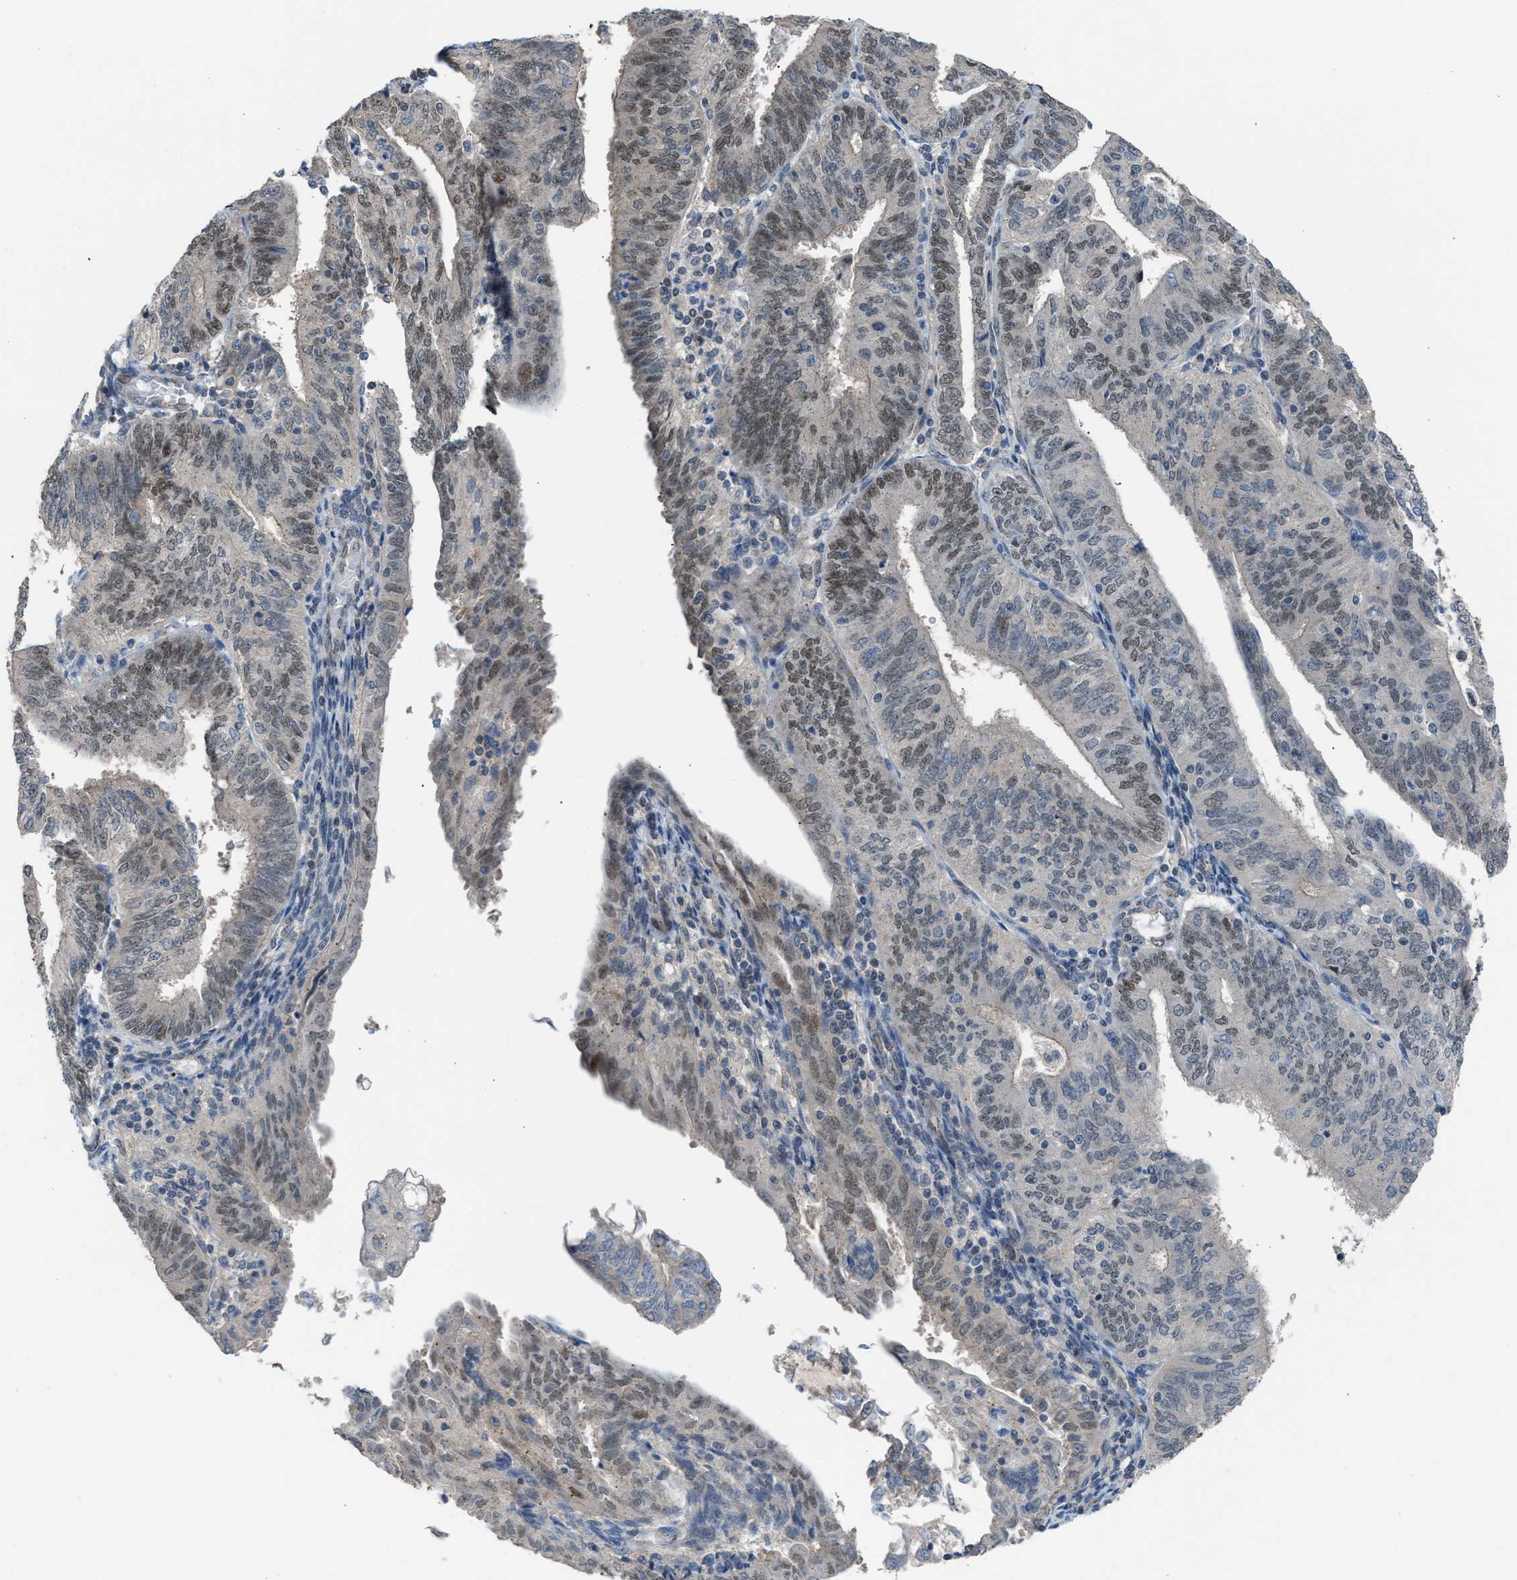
{"staining": {"intensity": "moderate", "quantity": "<25%", "location": "nuclear"}, "tissue": "endometrial cancer", "cell_type": "Tumor cells", "image_type": "cancer", "snomed": [{"axis": "morphology", "description": "Adenocarcinoma, NOS"}, {"axis": "topography", "description": "Endometrium"}], "caption": "The immunohistochemical stain highlights moderate nuclear staining in tumor cells of endometrial cancer tissue.", "gene": "CRTC1", "patient": {"sex": "female", "age": 58}}